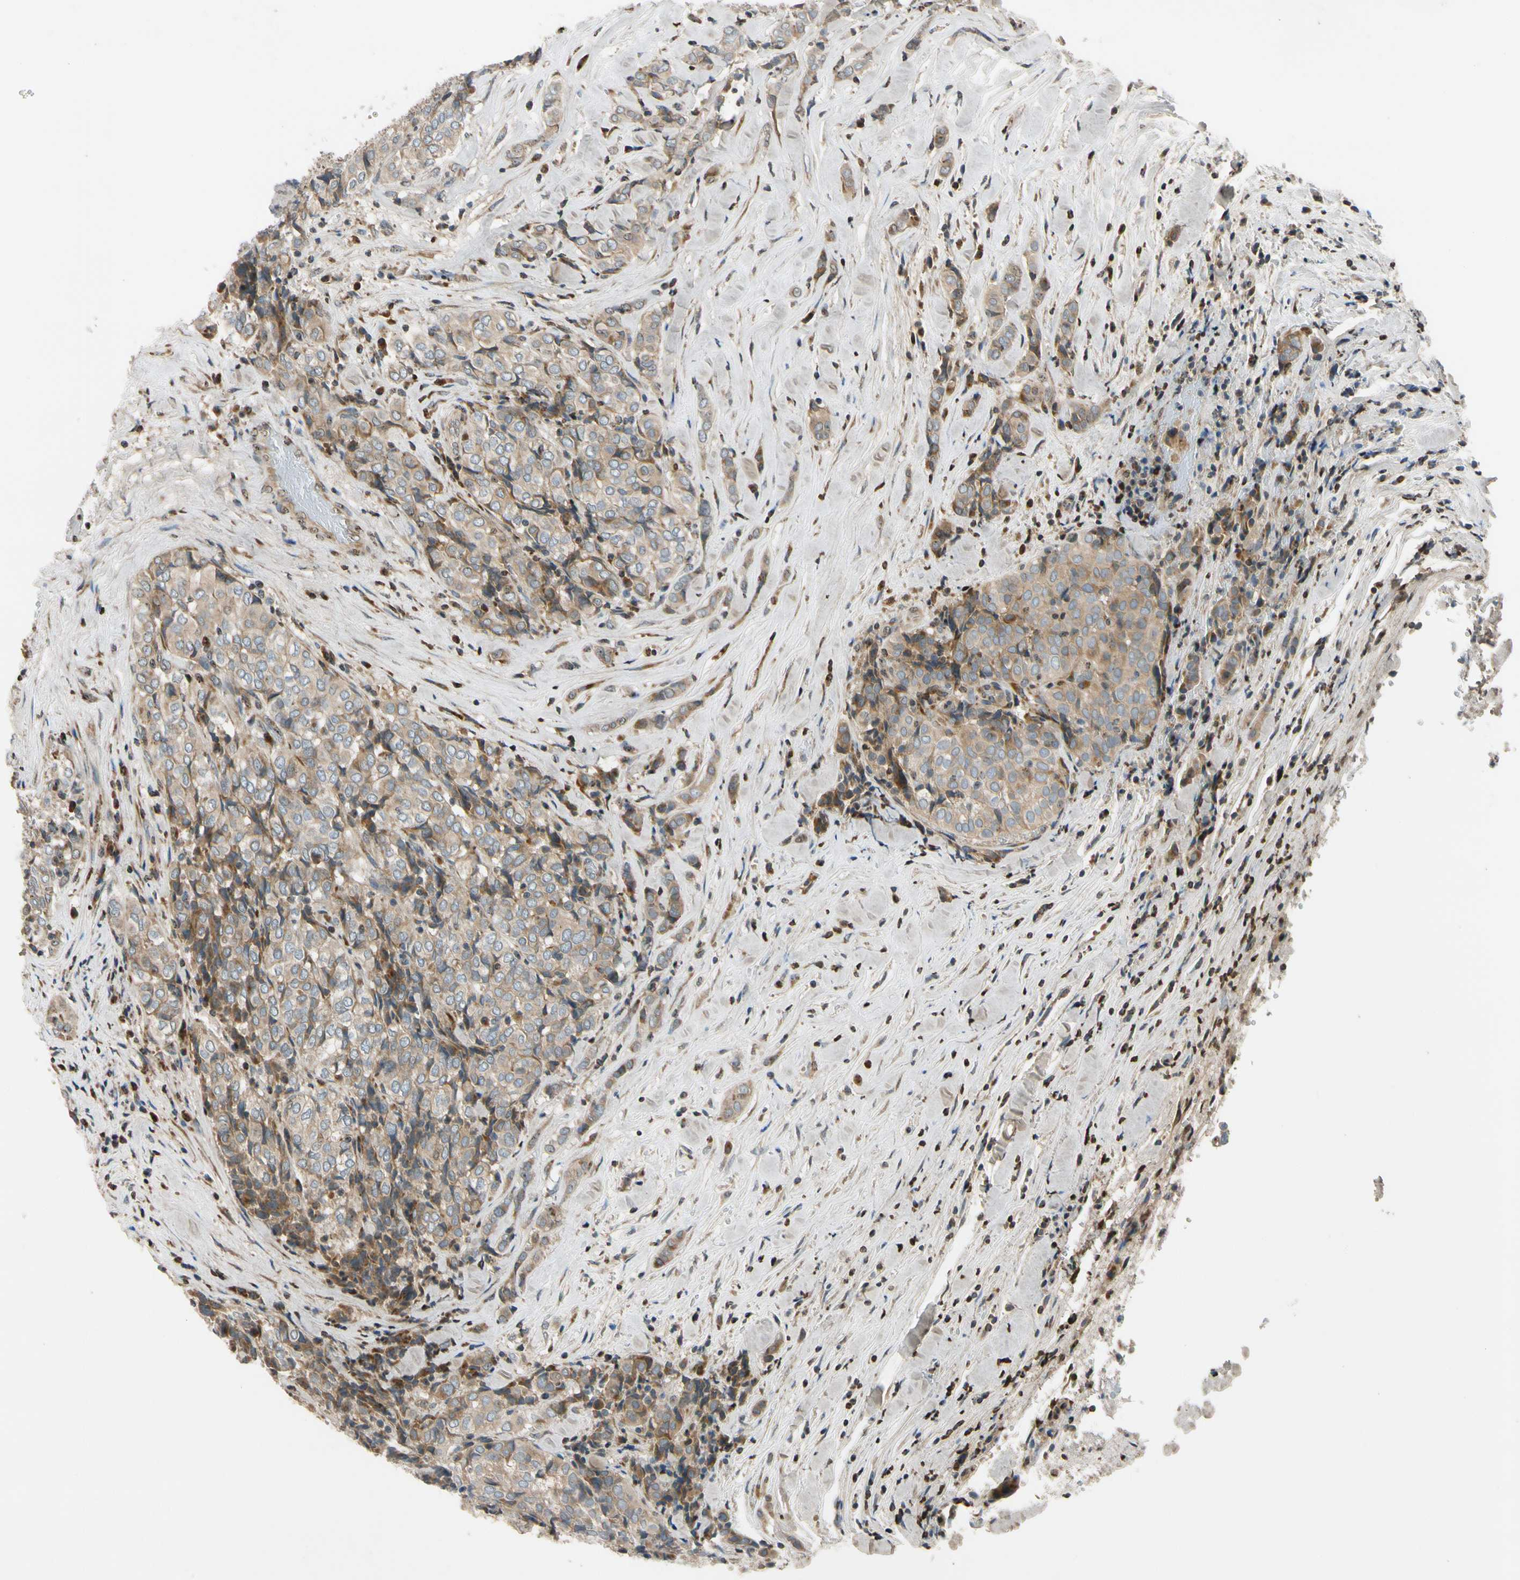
{"staining": {"intensity": "moderate", "quantity": ">75%", "location": "cytoplasmic/membranous"}, "tissue": "thyroid cancer", "cell_type": "Tumor cells", "image_type": "cancer", "snomed": [{"axis": "morphology", "description": "Normal tissue, NOS"}, {"axis": "morphology", "description": "Papillary adenocarcinoma, NOS"}, {"axis": "topography", "description": "Thyroid gland"}], "caption": "Immunohistochemistry (IHC) (DAB (3,3'-diaminobenzidine)) staining of human thyroid cancer (papillary adenocarcinoma) reveals moderate cytoplasmic/membranous protein staining in approximately >75% of tumor cells.", "gene": "MST1R", "patient": {"sex": "female", "age": 30}}